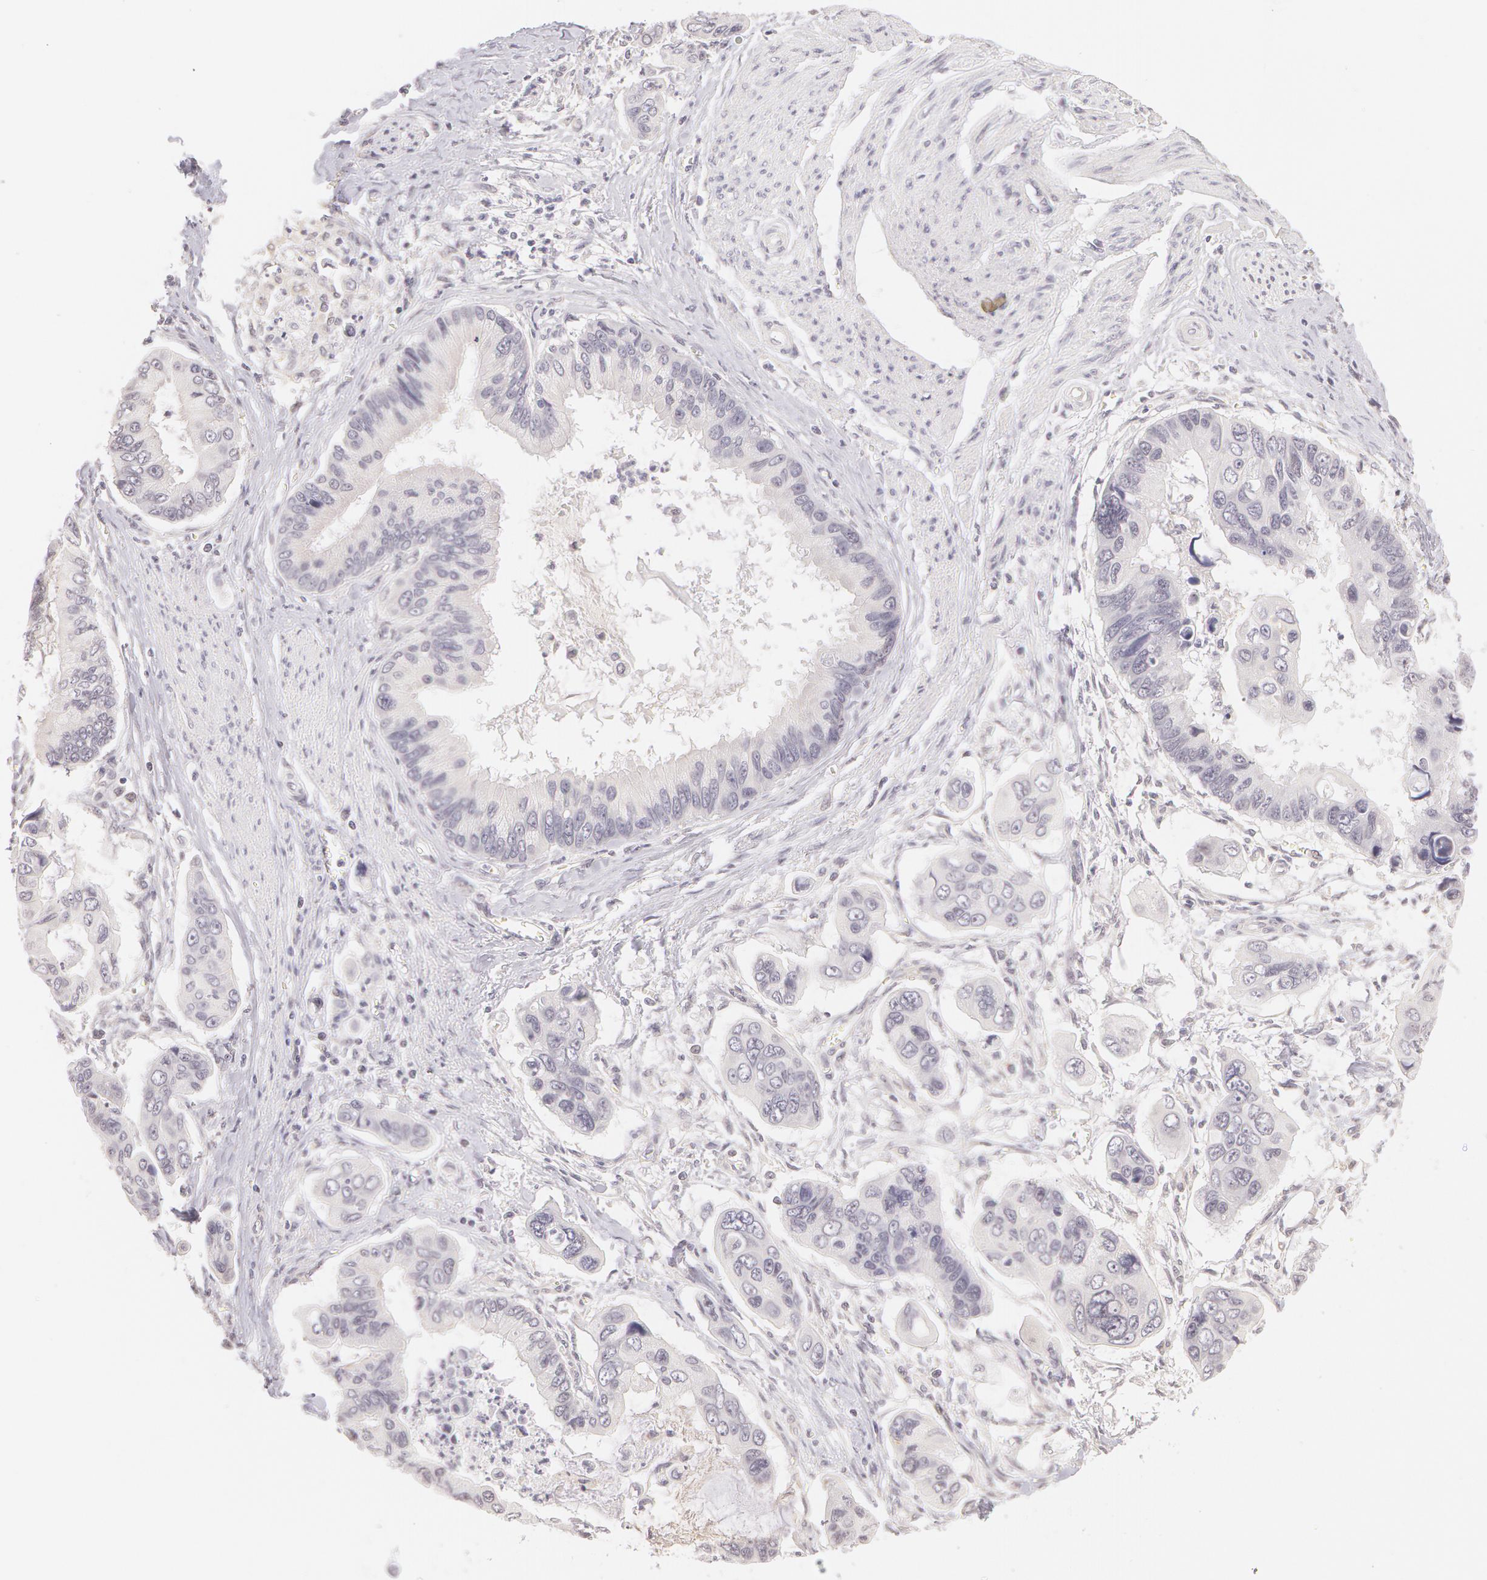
{"staining": {"intensity": "negative", "quantity": "none", "location": "none"}, "tissue": "stomach cancer", "cell_type": "Tumor cells", "image_type": "cancer", "snomed": [{"axis": "morphology", "description": "Adenocarcinoma, NOS"}, {"axis": "topography", "description": "Stomach, upper"}], "caption": "Immunohistochemistry (IHC) micrograph of adenocarcinoma (stomach) stained for a protein (brown), which displays no expression in tumor cells.", "gene": "ZNF597", "patient": {"sex": "male", "age": 80}}